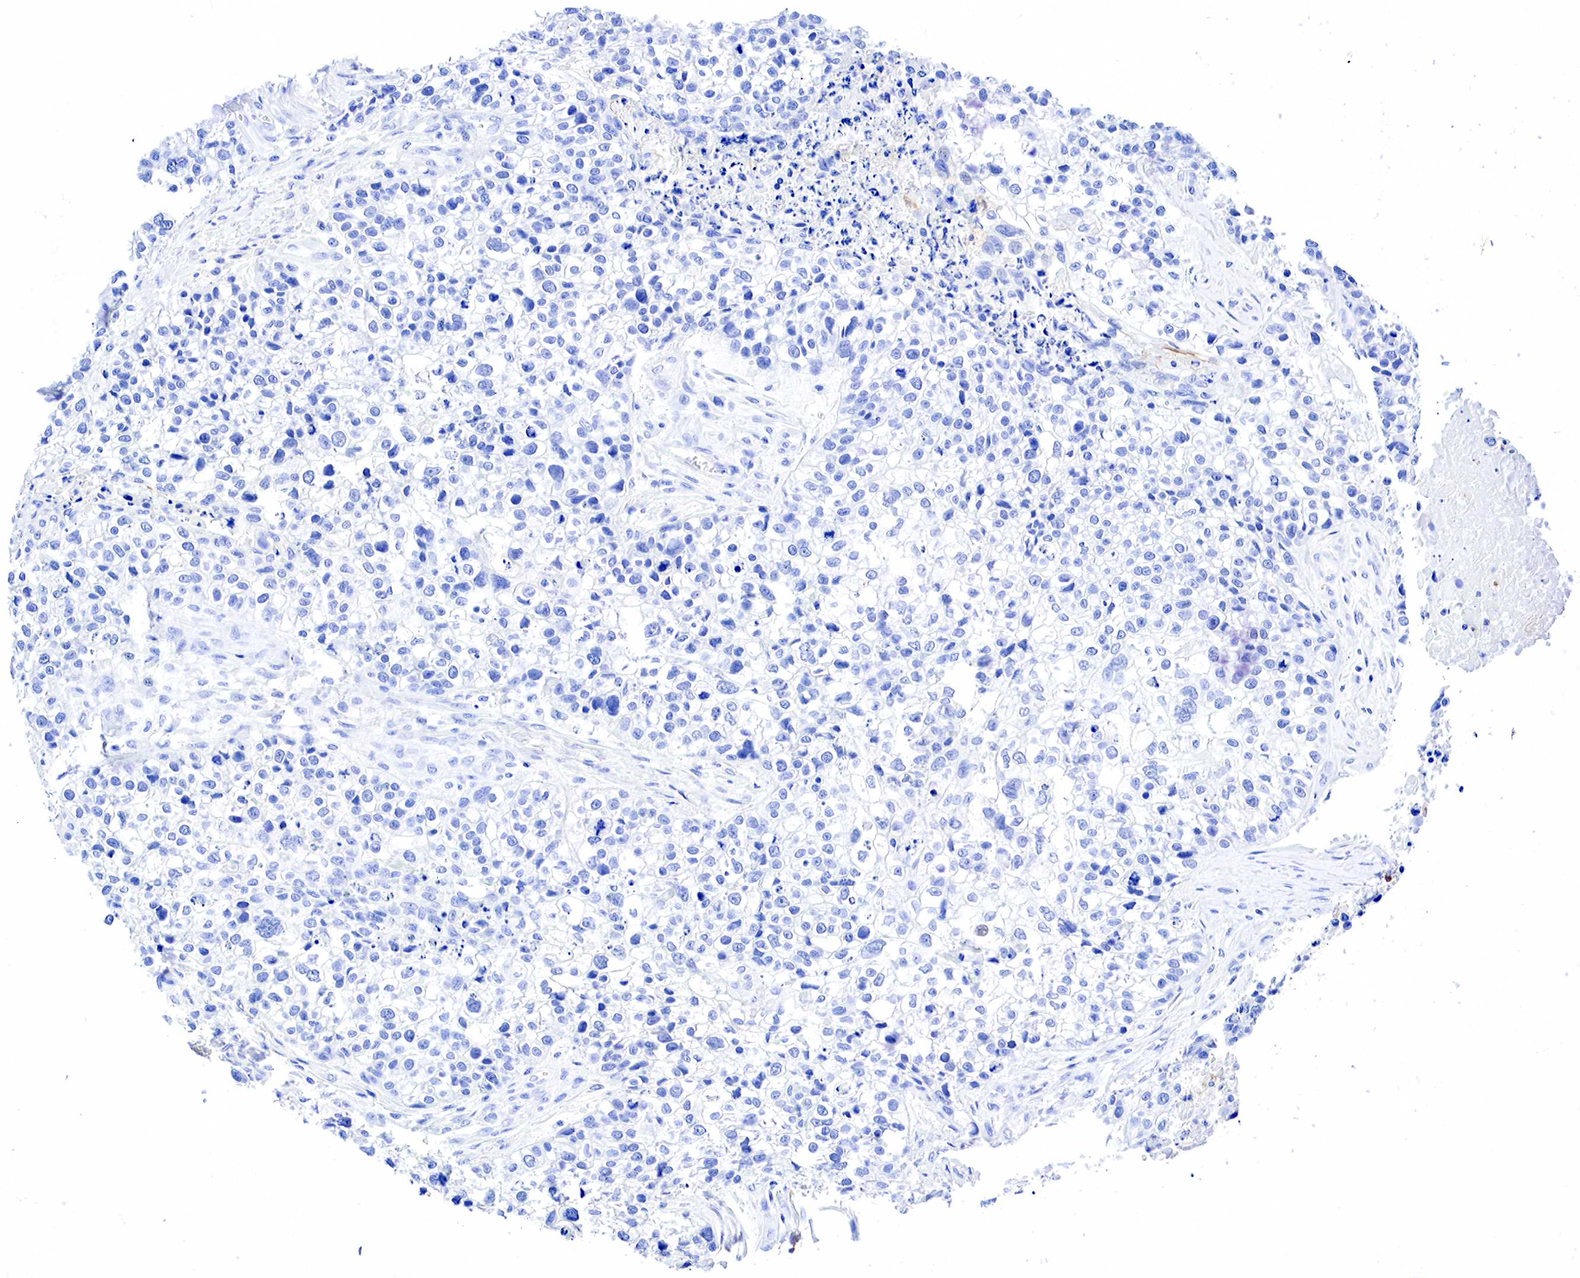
{"staining": {"intensity": "negative", "quantity": "none", "location": "none"}, "tissue": "lung cancer", "cell_type": "Tumor cells", "image_type": "cancer", "snomed": [{"axis": "morphology", "description": "Squamous cell carcinoma, NOS"}, {"axis": "topography", "description": "Lymph node"}, {"axis": "topography", "description": "Lung"}], "caption": "Tumor cells show no significant protein expression in lung cancer. Brightfield microscopy of immunohistochemistry (IHC) stained with DAB (3,3'-diaminobenzidine) (brown) and hematoxylin (blue), captured at high magnification.", "gene": "FUT4", "patient": {"sex": "male", "age": 74}}